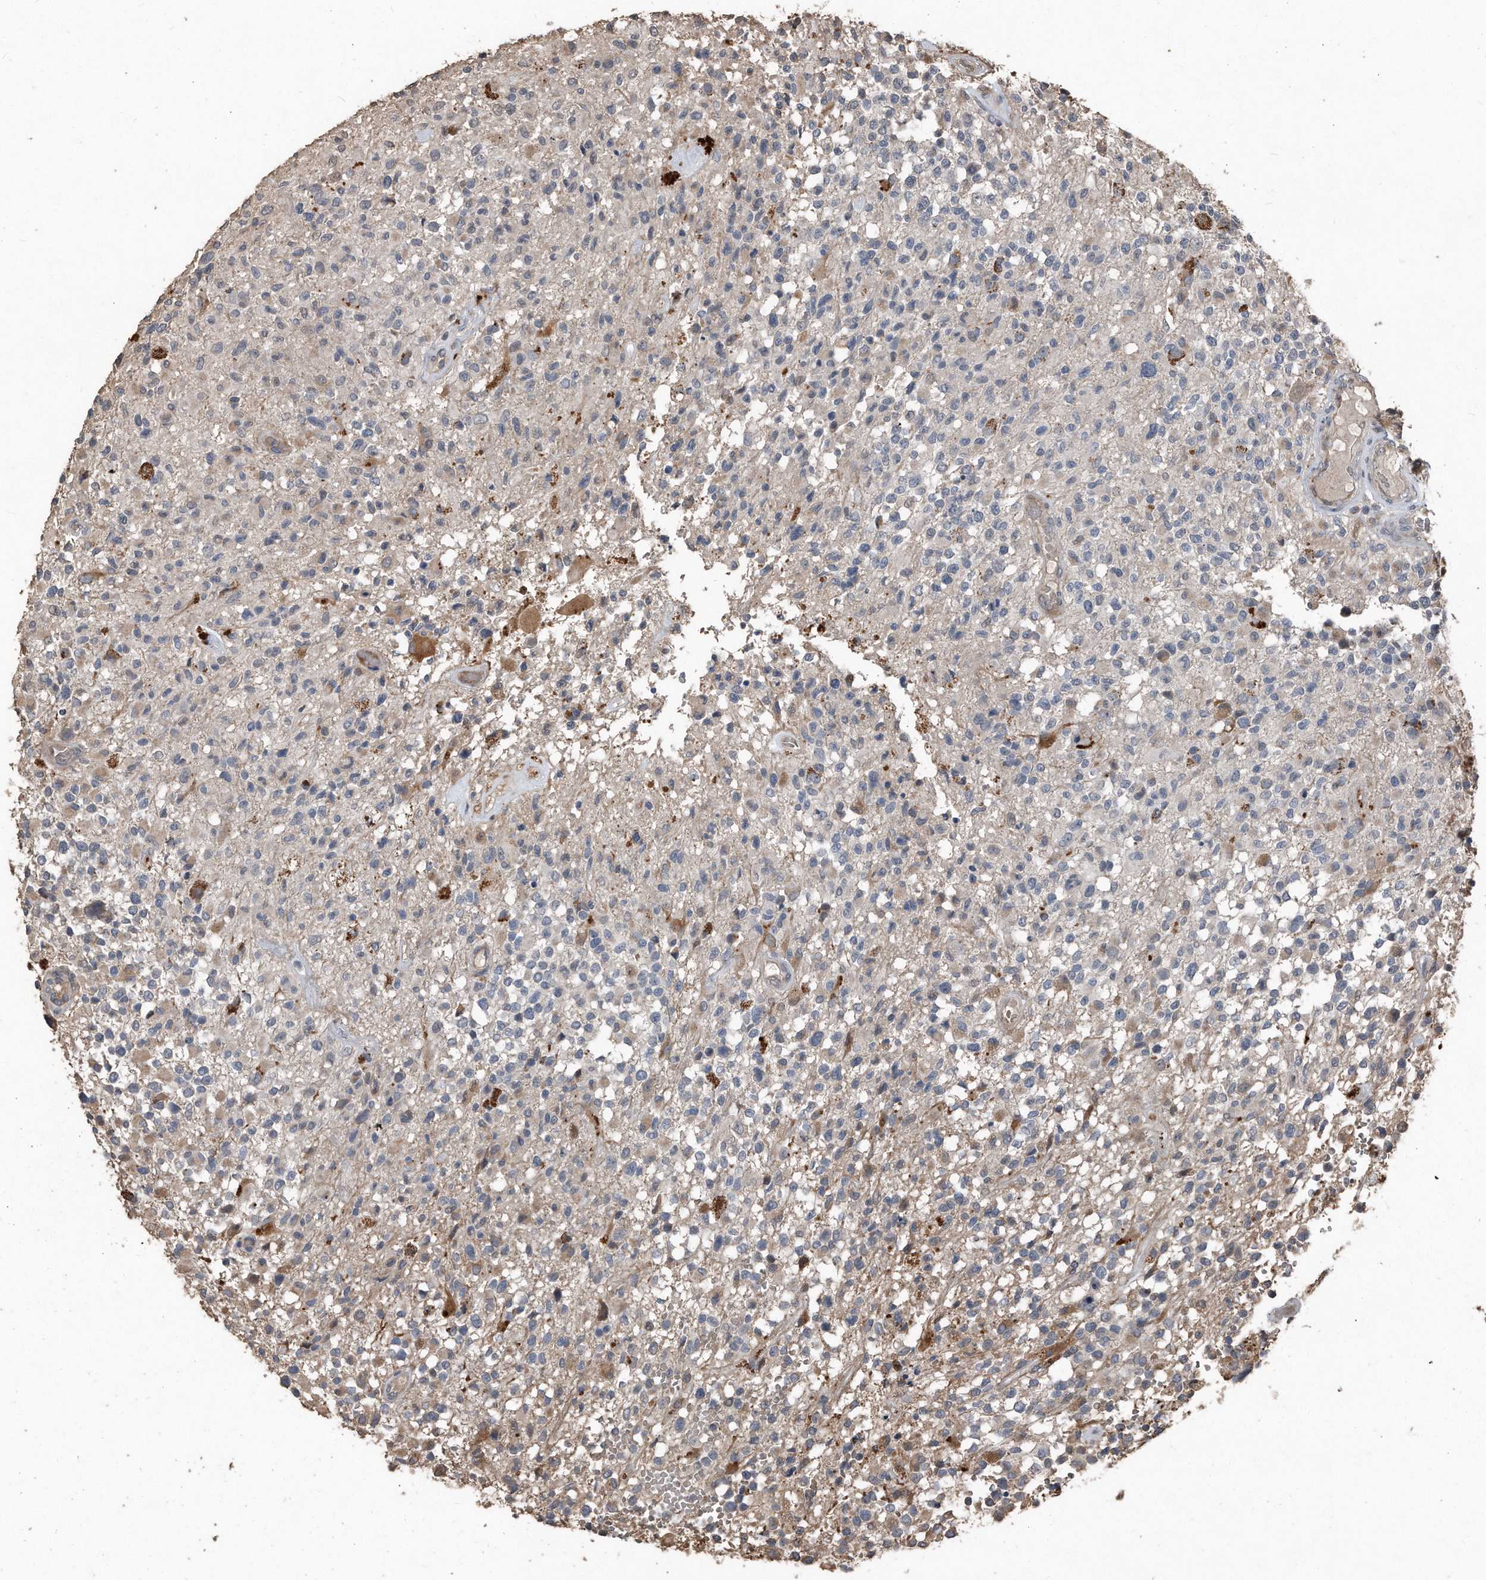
{"staining": {"intensity": "negative", "quantity": "none", "location": "none"}, "tissue": "glioma", "cell_type": "Tumor cells", "image_type": "cancer", "snomed": [{"axis": "morphology", "description": "Glioma, malignant, High grade"}, {"axis": "morphology", "description": "Glioblastoma, NOS"}, {"axis": "topography", "description": "Brain"}], "caption": "High power microscopy image of an immunohistochemistry histopathology image of glioma, revealing no significant staining in tumor cells. (DAB (3,3'-diaminobenzidine) immunohistochemistry (IHC) visualized using brightfield microscopy, high magnification).", "gene": "ANKRD10", "patient": {"sex": "male", "age": 60}}